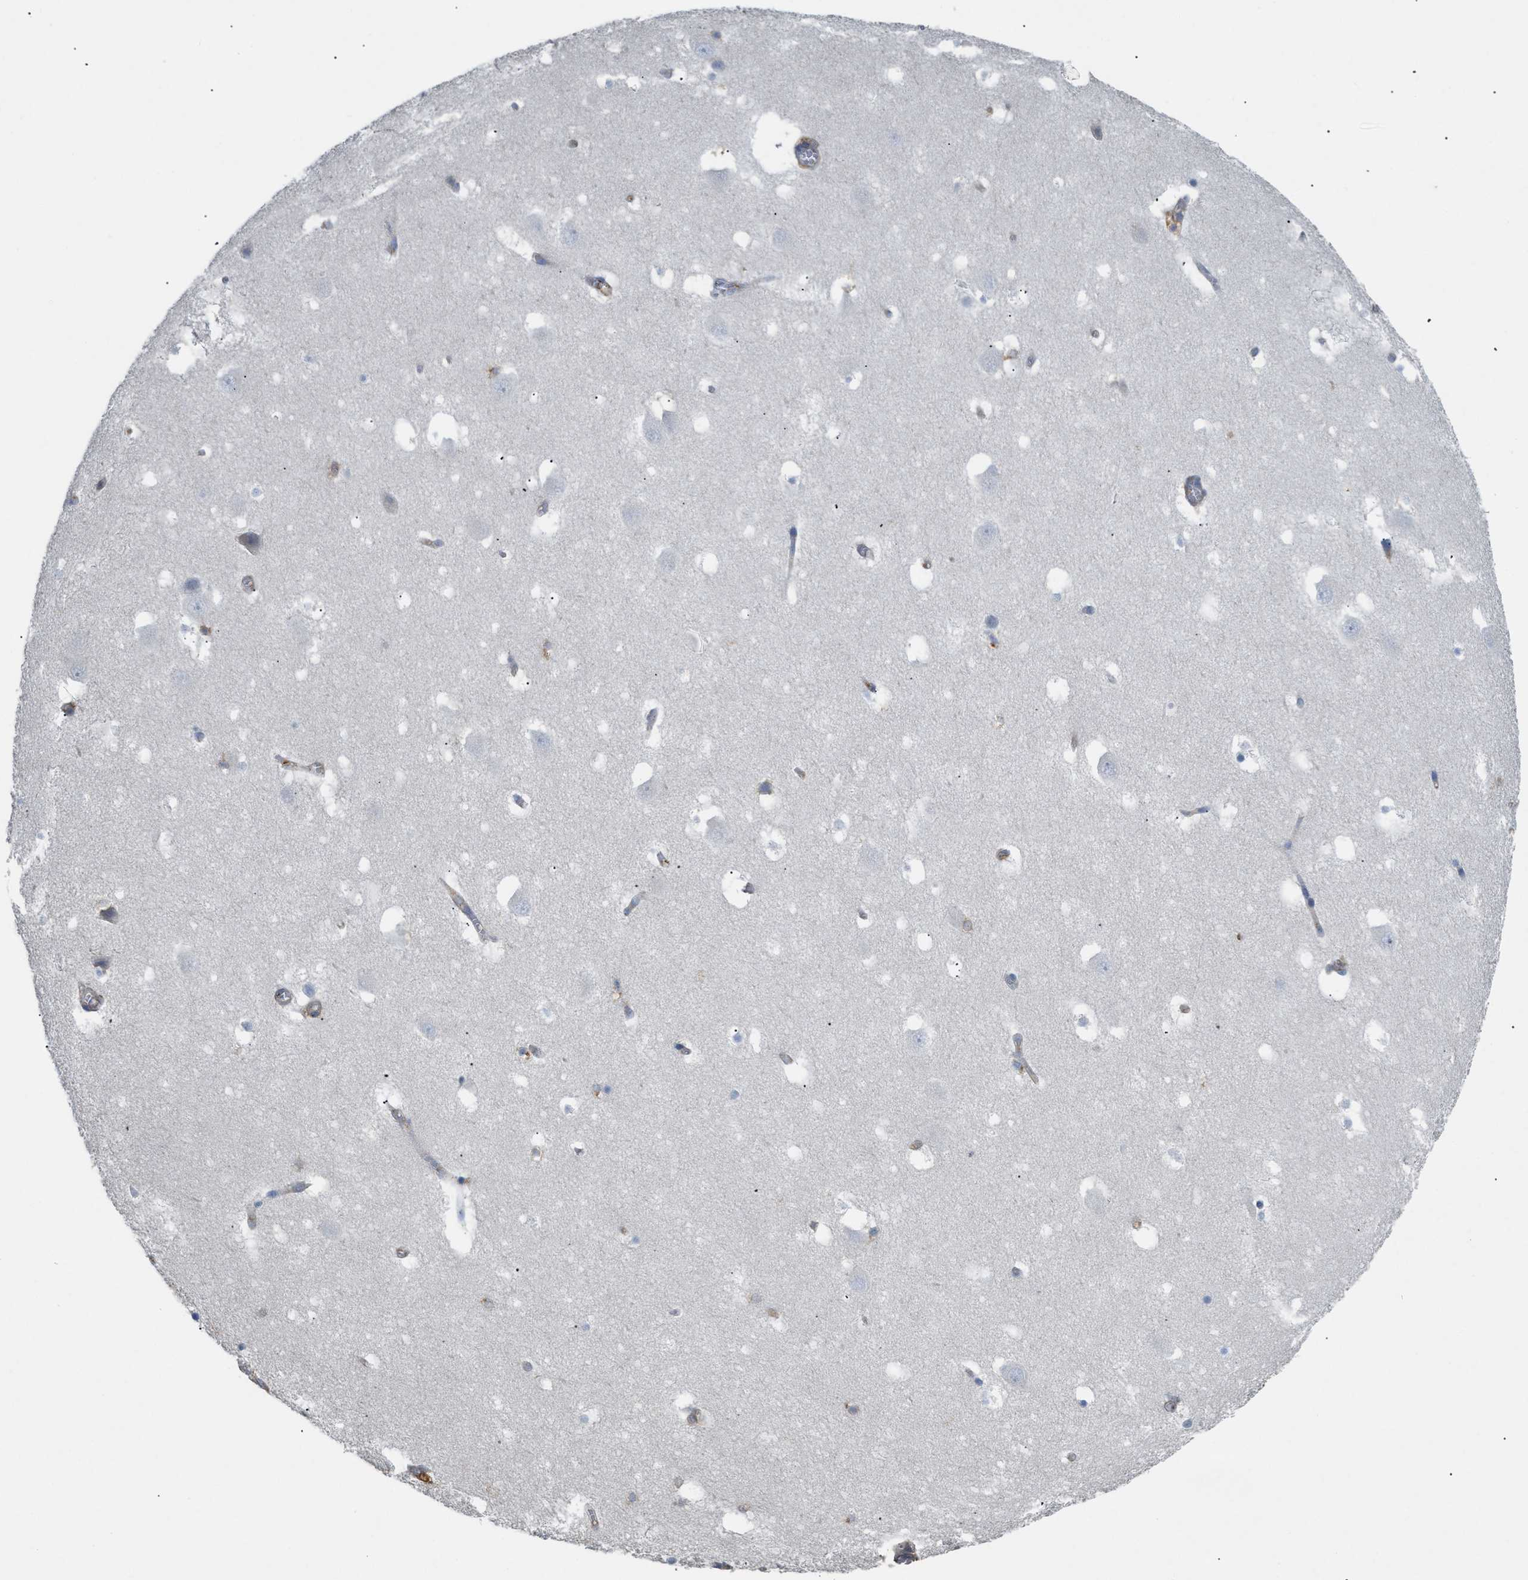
{"staining": {"intensity": "negative", "quantity": "none", "location": "none"}, "tissue": "hippocampus", "cell_type": "Glial cells", "image_type": "normal", "snomed": [{"axis": "morphology", "description": "Normal tissue, NOS"}, {"axis": "topography", "description": "Hippocampus"}], "caption": "Immunohistochemistry (IHC) micrograph of normal human hippocampus stained for a protein (brown), which displays no positivity in glial cells. (Stains: DAB (3,3'-diaminobenzidine) IHC with hematoxylin counter stain, Microscopy: brightfield microscopy at high magnification).", "gene": "ANXA4", "patient": {"sex": "male", "age": 45}}